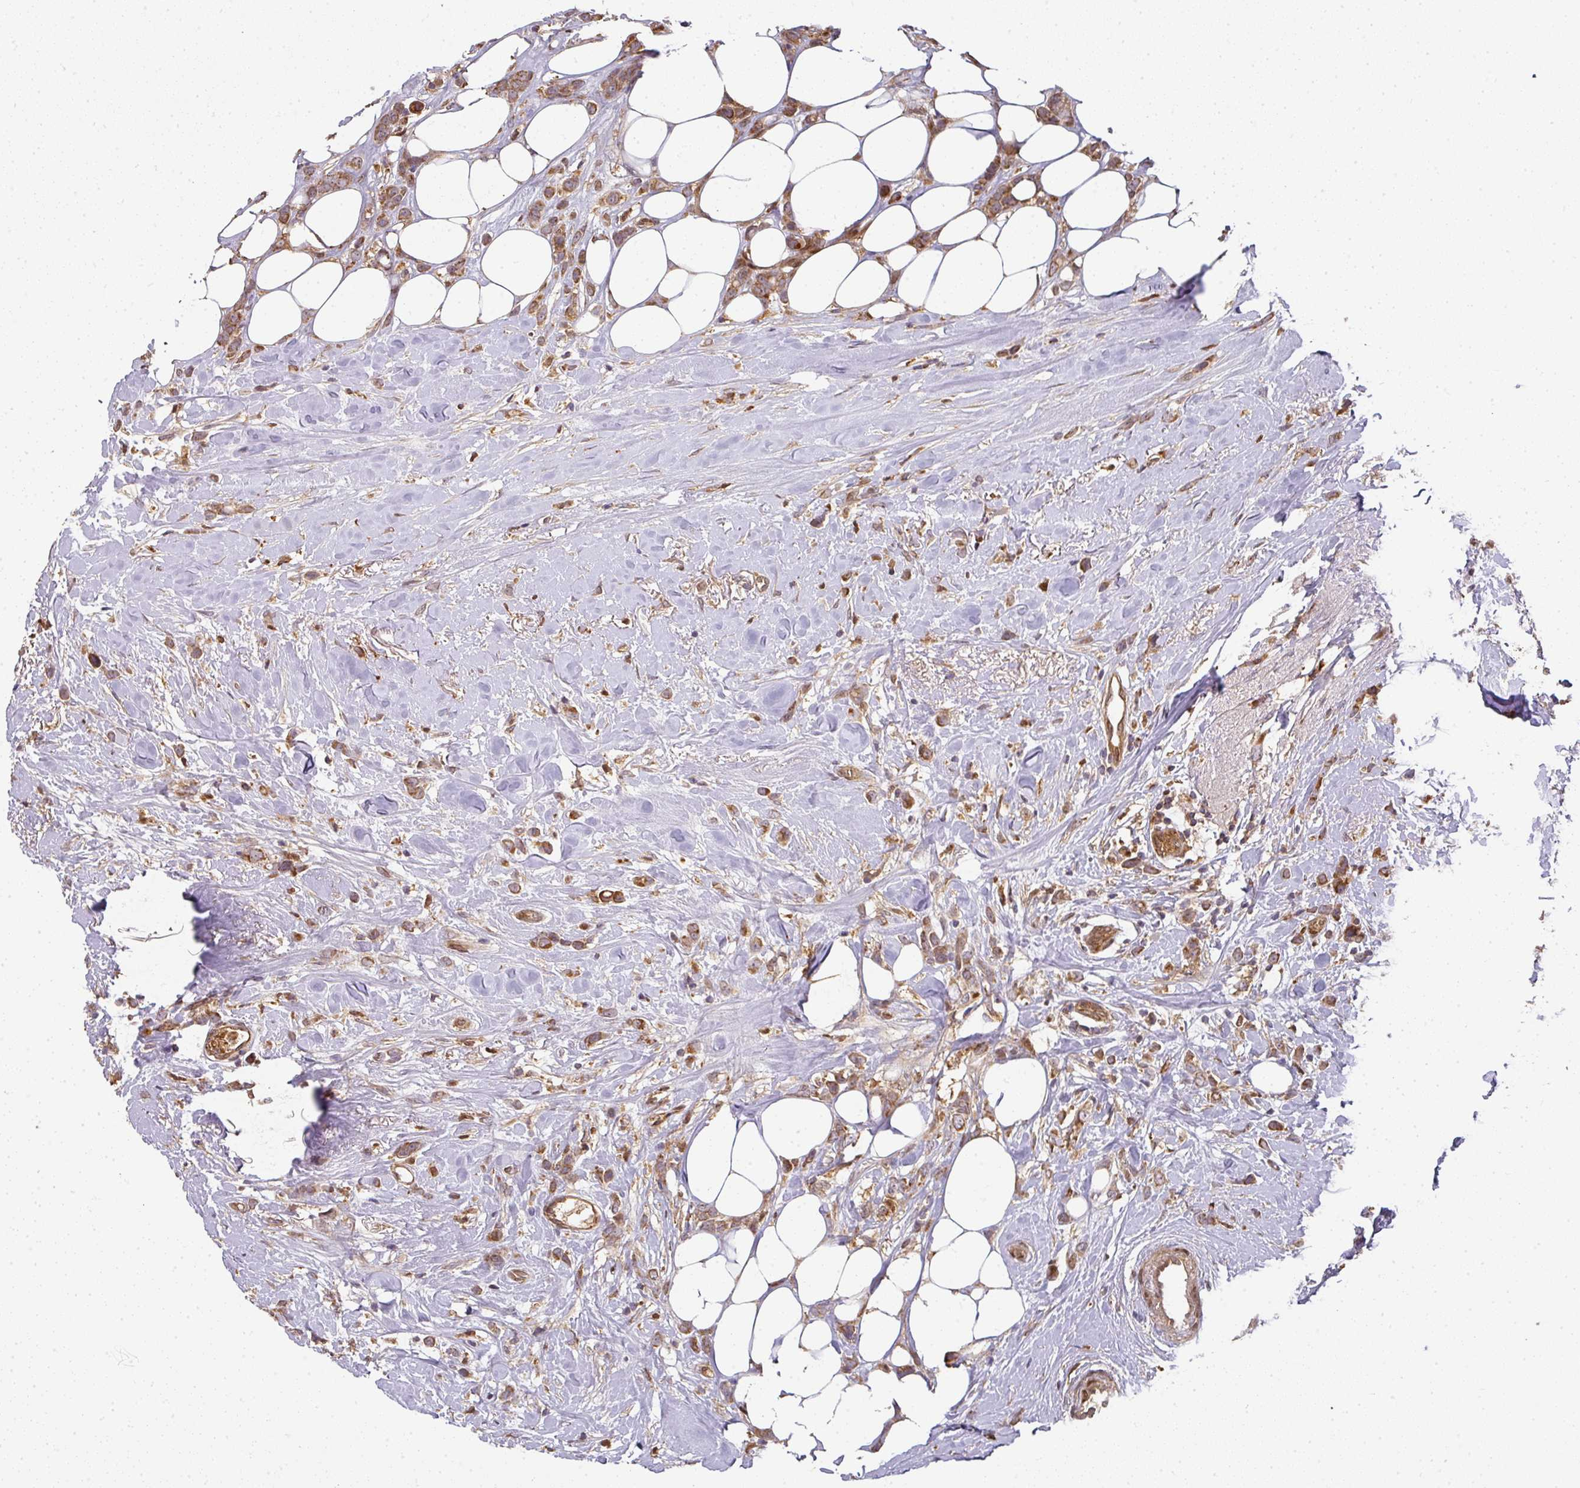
{"staining": {"intensity": "moderate", "quantity": ">75%", "location": "cytoplasmic/membranous"}, "tissue": "breast cancer", "cell_type": "Tumor cells", "image_type": "cancer", "snomed": [{"axis": "morphology", "description": "Duct carcinoma"}, {"axis": "topography", "description": "Breast"}], "caption": "The micrograph exhibits staining of breast intraductal carcinoma, revealing moderate cytoplasmic/membranous protein positivity (brown color) within tumor cells.", "gene": "MALSU1", "patient": {"sex": "female", "age": 80}}